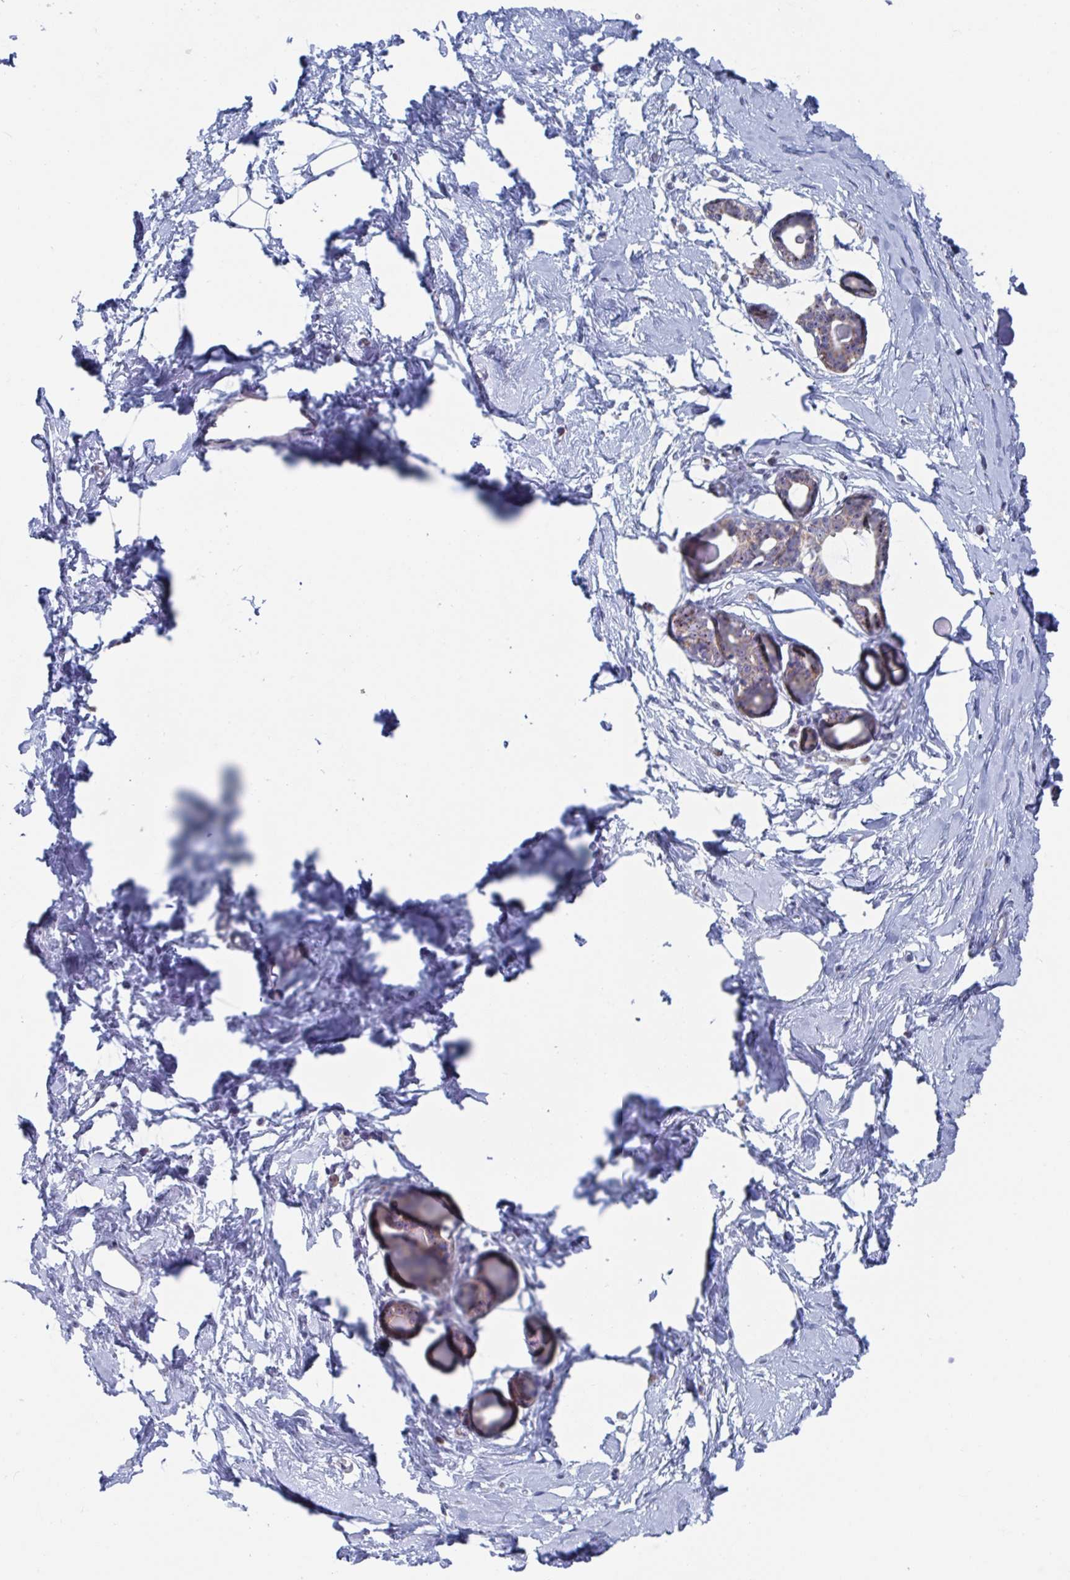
{"staining": {"intensity": "negative", "quantity": "none", "location": "none"}, "tissue": "breast", "cell_type": "Adipocytes", "image_type": "normal", "snomed": [{"axis": "morphology", "description": "Normal tissue, NOS"}, {"axis": "topography", "description": "Breast"}], "caption": "This is an immunohistochemistry (IHC) photomicrograph of unremarkable human breast. There is no positivity in adipocytes.", "gene": "MRPL53", "patient": {"sex": "female", "age": 45}}